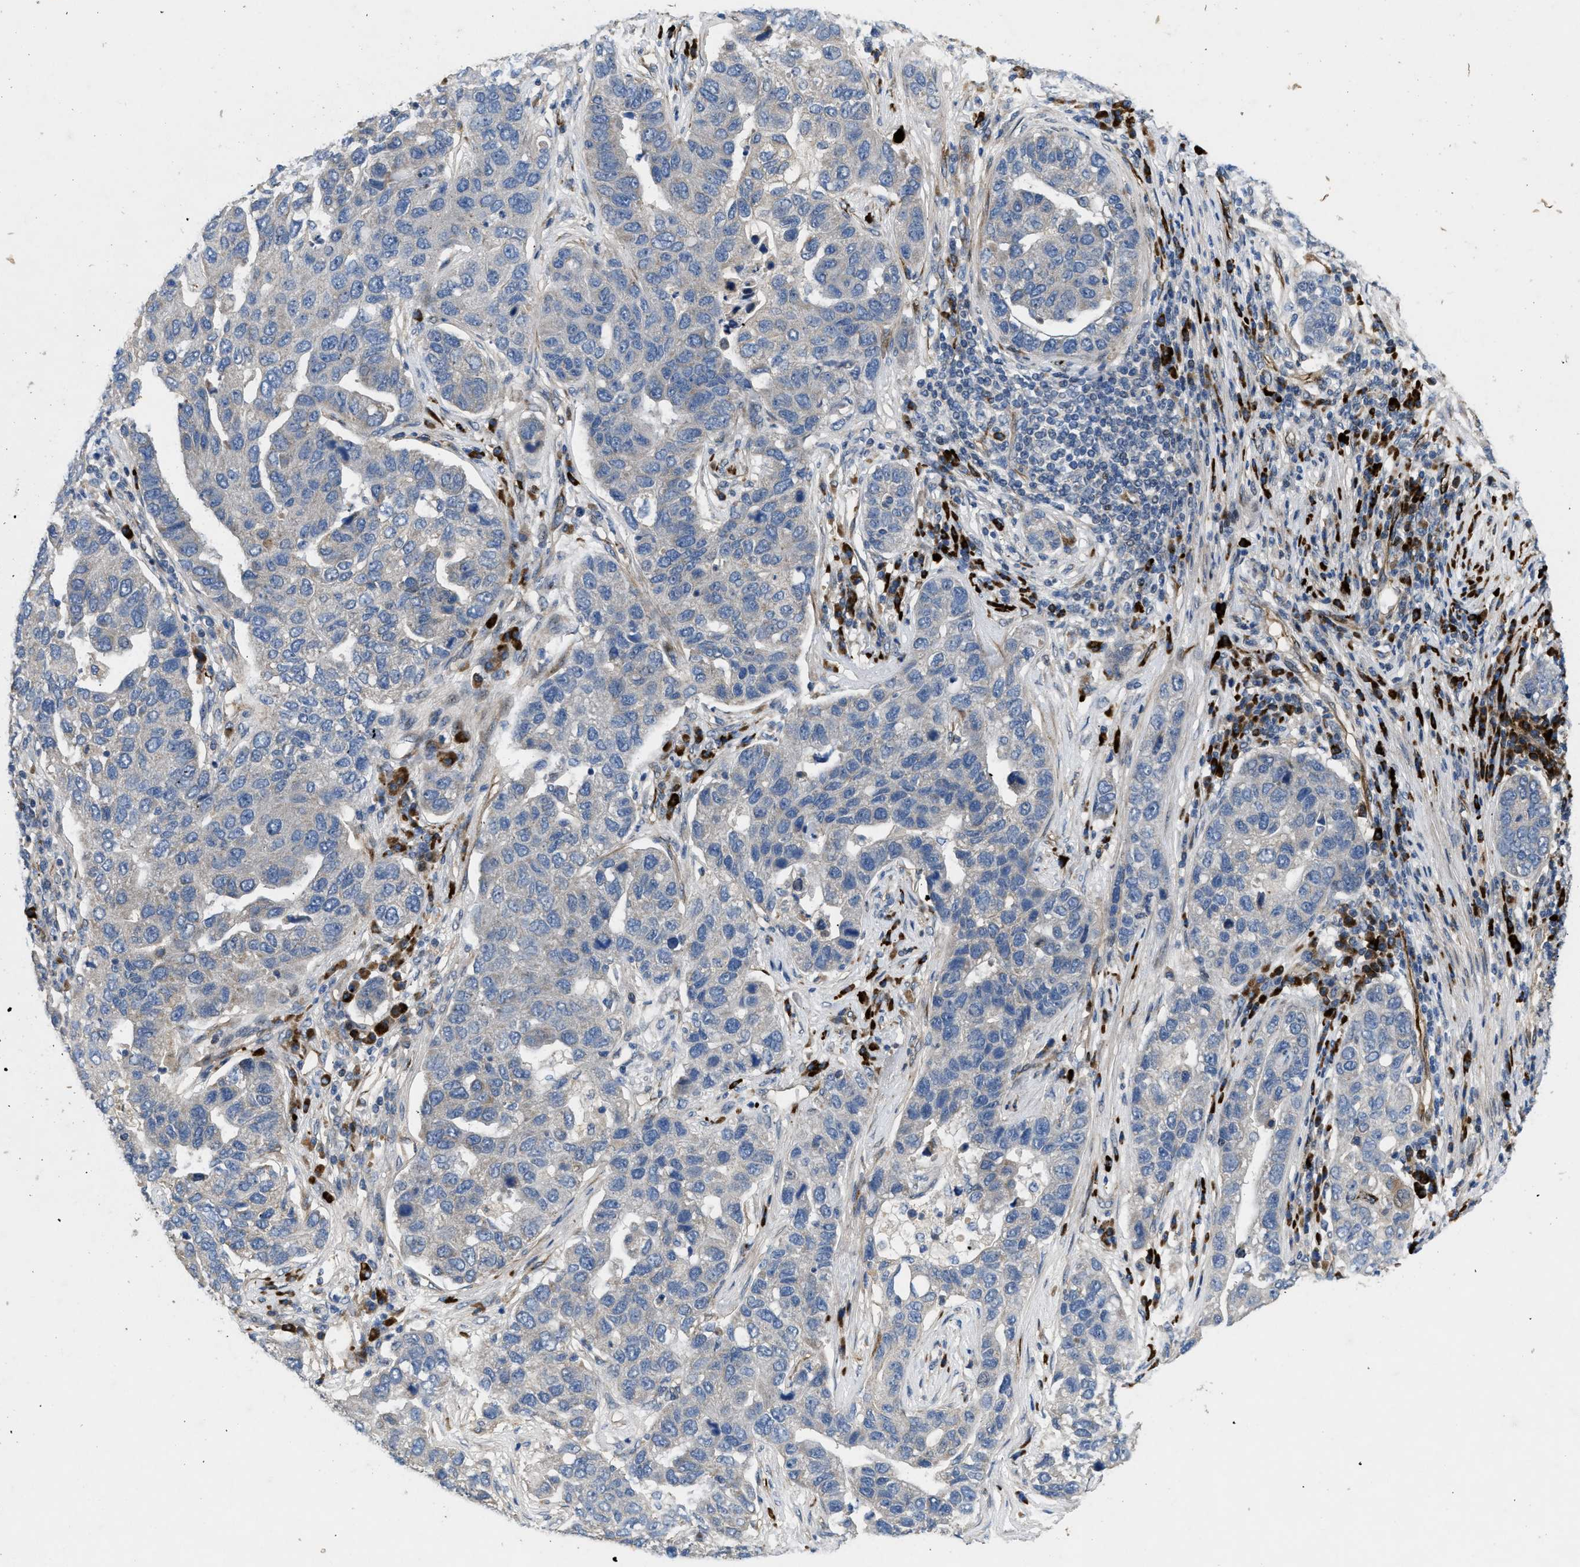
{"staining": {"intensity": "negative", "quantity": "none", "location": "none"}, "tissue": "pancreatic cancer", "cell_type": "Tumor cells", "image_type": "cancer", "snomed": [{"axis": "morphology", "description": "Adenocarcinoma, NOS"}, {"axis": "topography", "description": "Pancreas"}], "caption": "Immunohistochemistry (IHC) photomicrograph of adenocarcinoma (pancreatic) stained for a protein (brown), which demonstrates no expression in tumor cells.", "gene": "HSPA12B", "patient": {"sex": "female", "age": 61}}